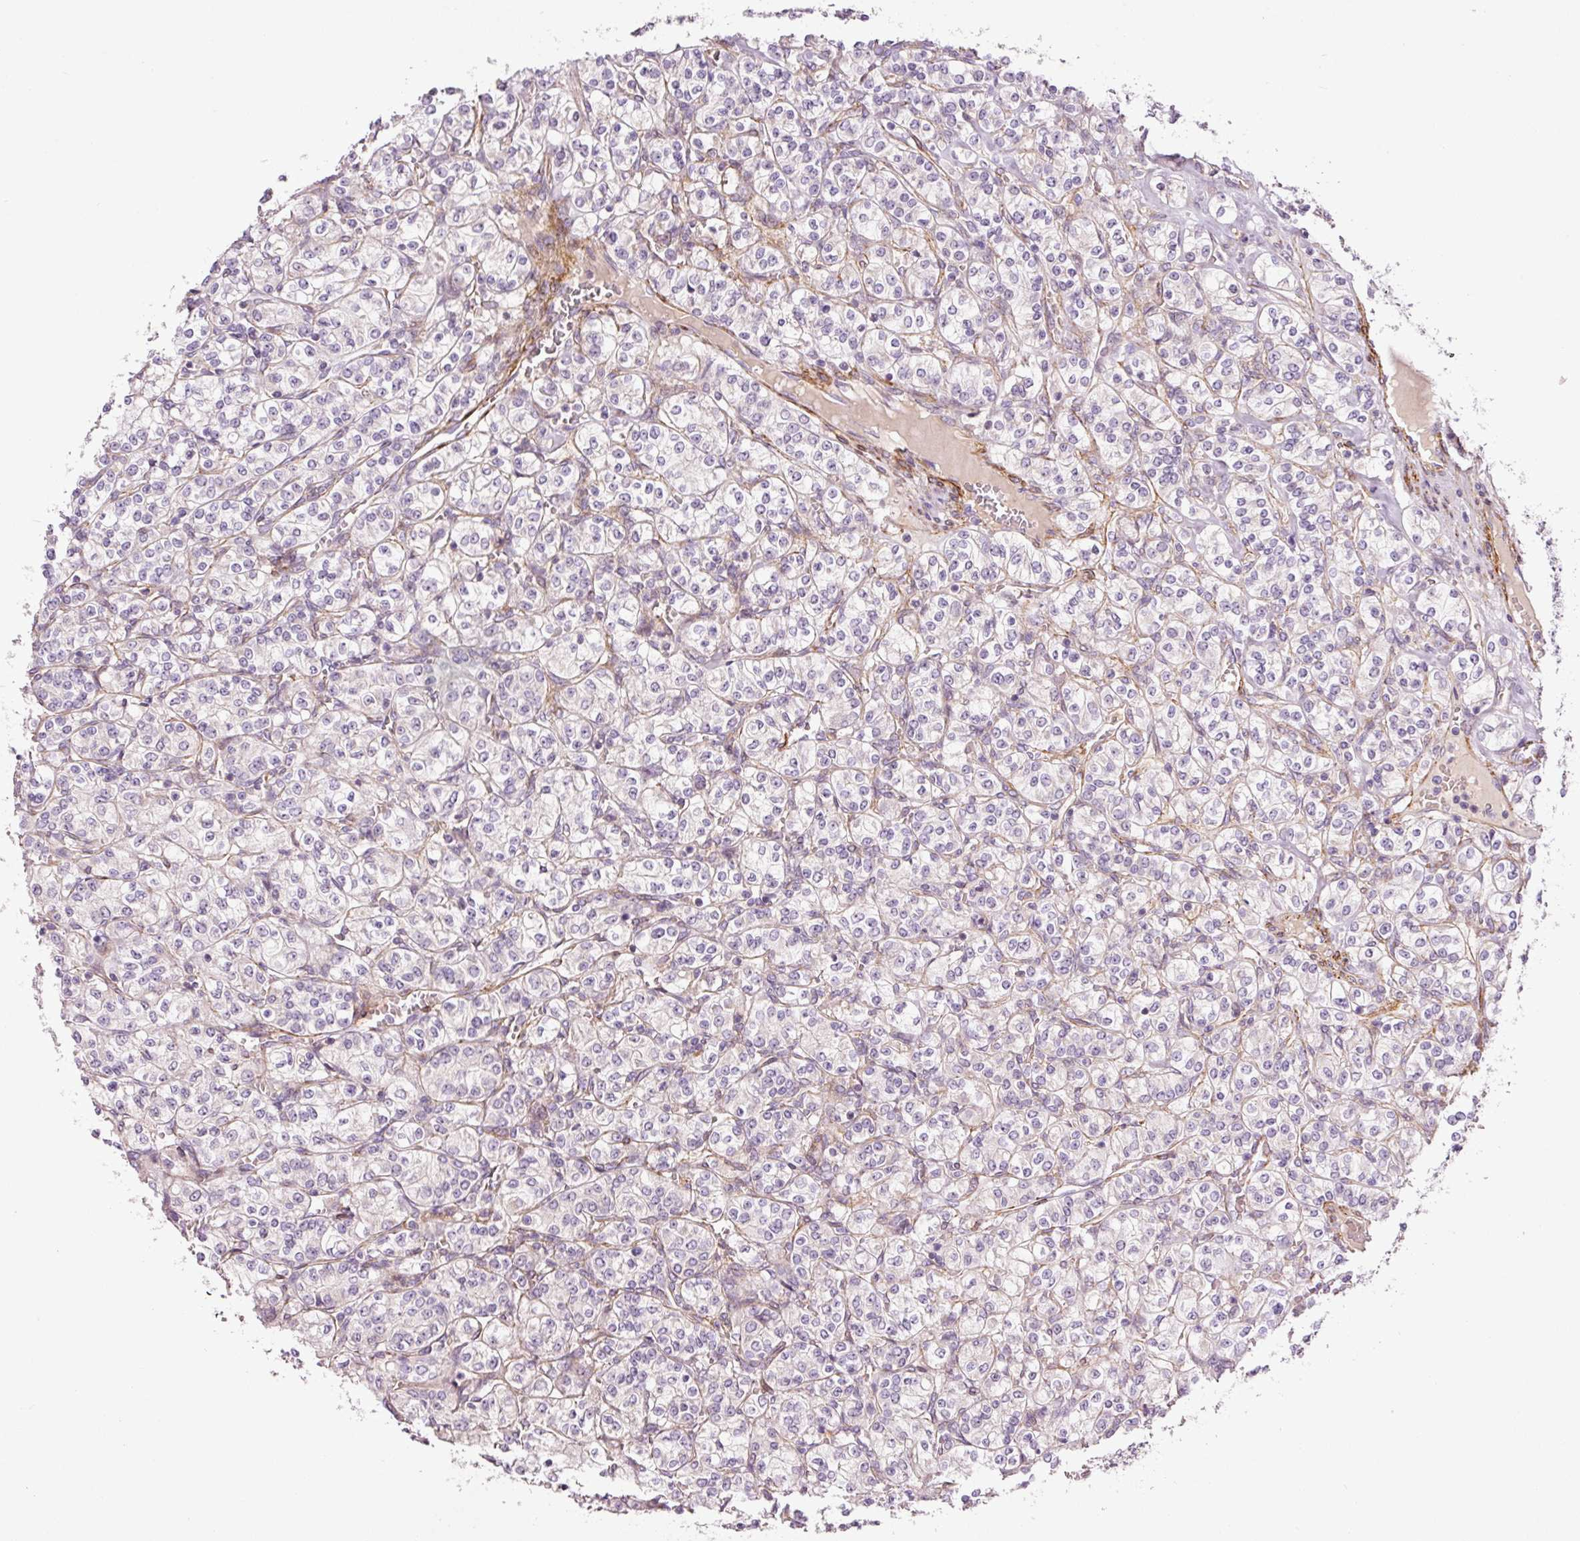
{"staining": {"intensity": "negative", "quantity": "none", "location": "none"}, "tissue": "renal cancer", "cell_type": "Tumor cells", "image_type": "cancer", "snomed": [{"axis": "morphology", "description": "Adenocarcinoma, NOS"}, {"axis": "topography", "description": "Kidney"}], "caption": "This photomicrograph is of renal cancer stained with immunohistochemistry to label a protein in brown with the nuclei are counter-stained blue. There is no positivity in tumor cells. (DAB (3,3'-diaminobenzidine) IHC, high magnification).", "gene": "ANKRD20A1", "patient": {"sex": "male", "age": 77}}